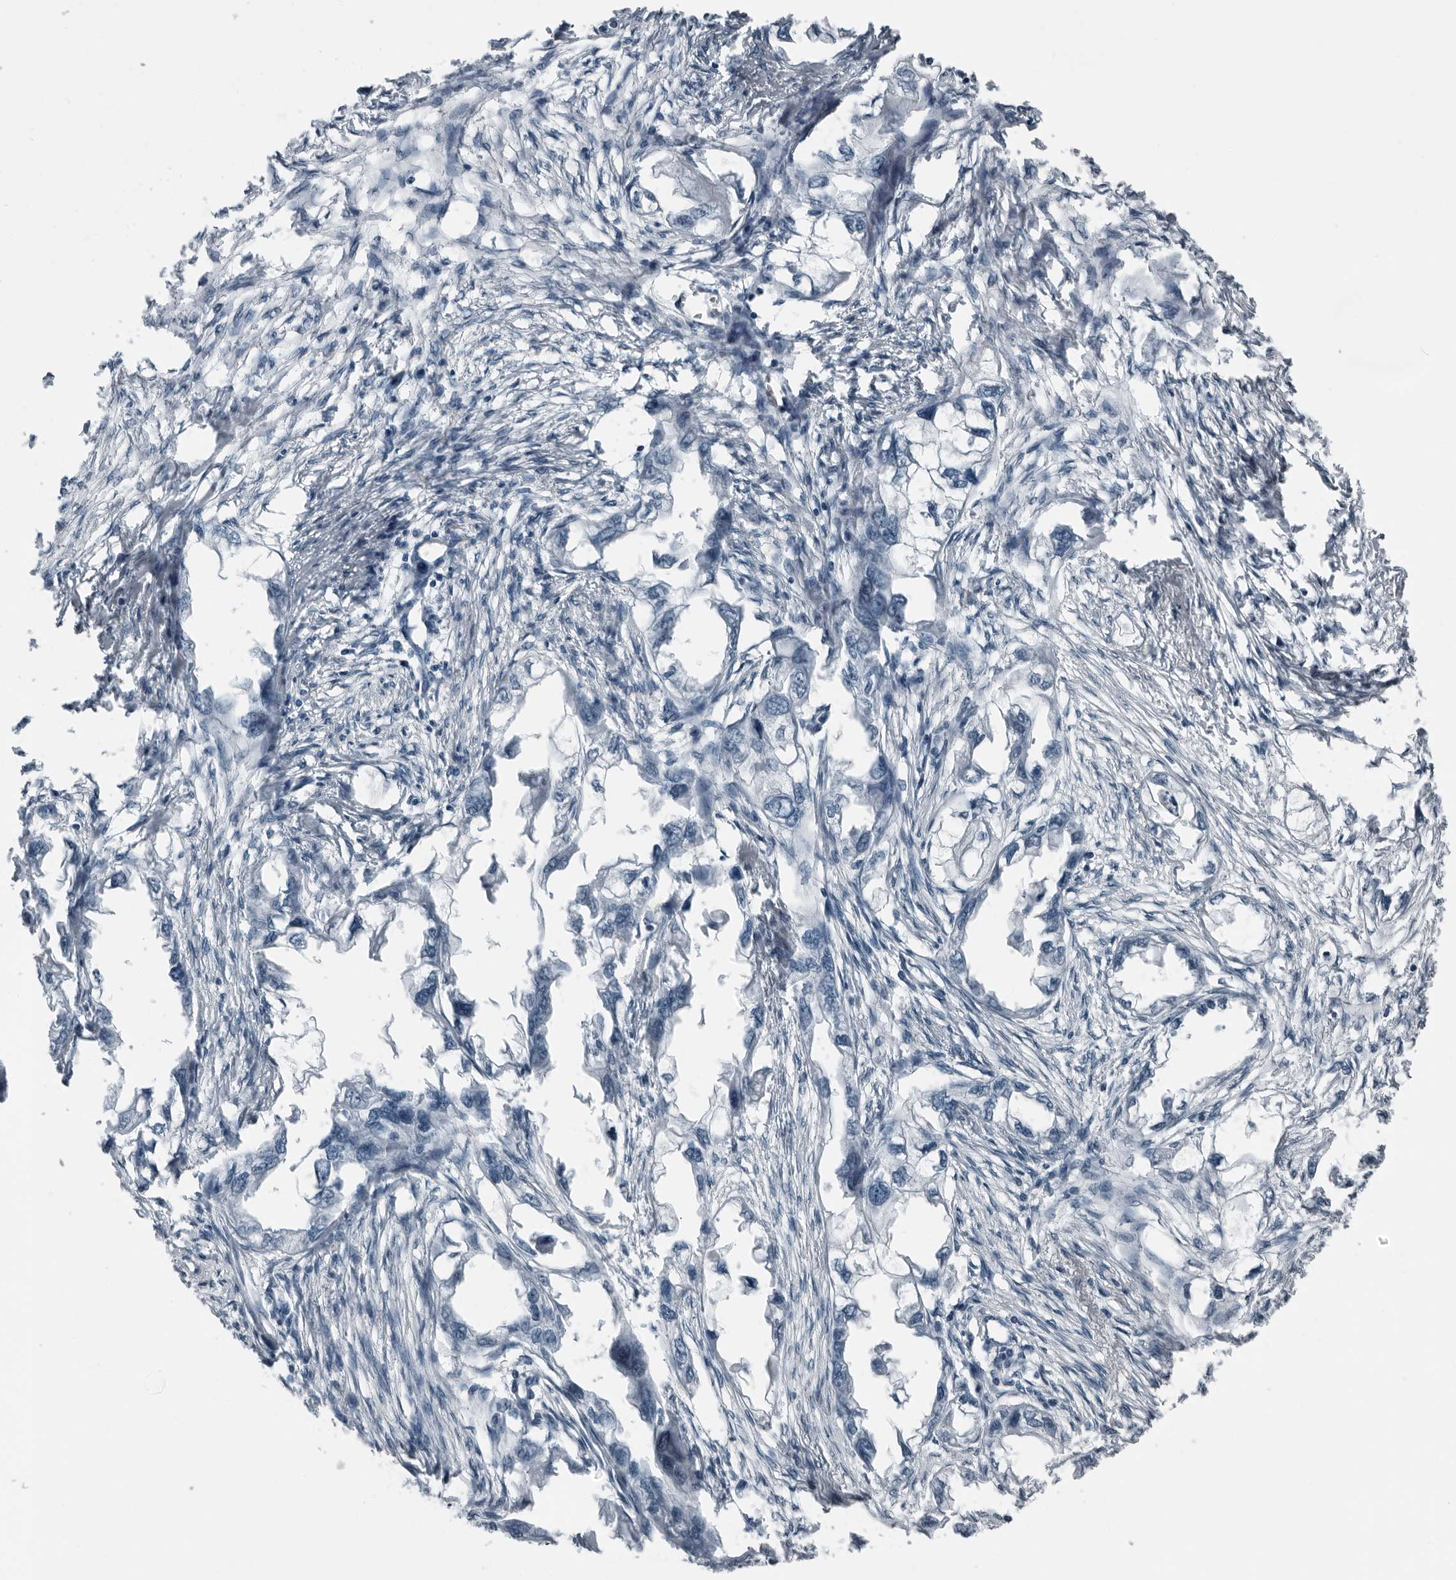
{"staining": {"intensity": "negative", "quantity": "none", "location": "none"}, "tissue": "endometrial cancer", "cell_type": "Tumor cells", "image_type": "cancer", "snomed": [{"axis": "morphology", "description": "Adenocarcinoma, NOS"}, {"axis": "morphology", "description": "Adenocarcinoma, metastatic, NOS"}, {"axis": "topography", "description": "Adipose tissue"}, {"axis": "topography", "description": "Endometrium"}], "caption": "Immunohistochemistry image of neoplastic tissue: endometrial adenocarcinoma stained with DAB demonstrates no significant protein expression in tumor cells. (Immunohistochemistry (ihc), brightfield microscopy, high magnification).", "gene": "PRSS1", "patient": {"sex": "female", "age": 67}}